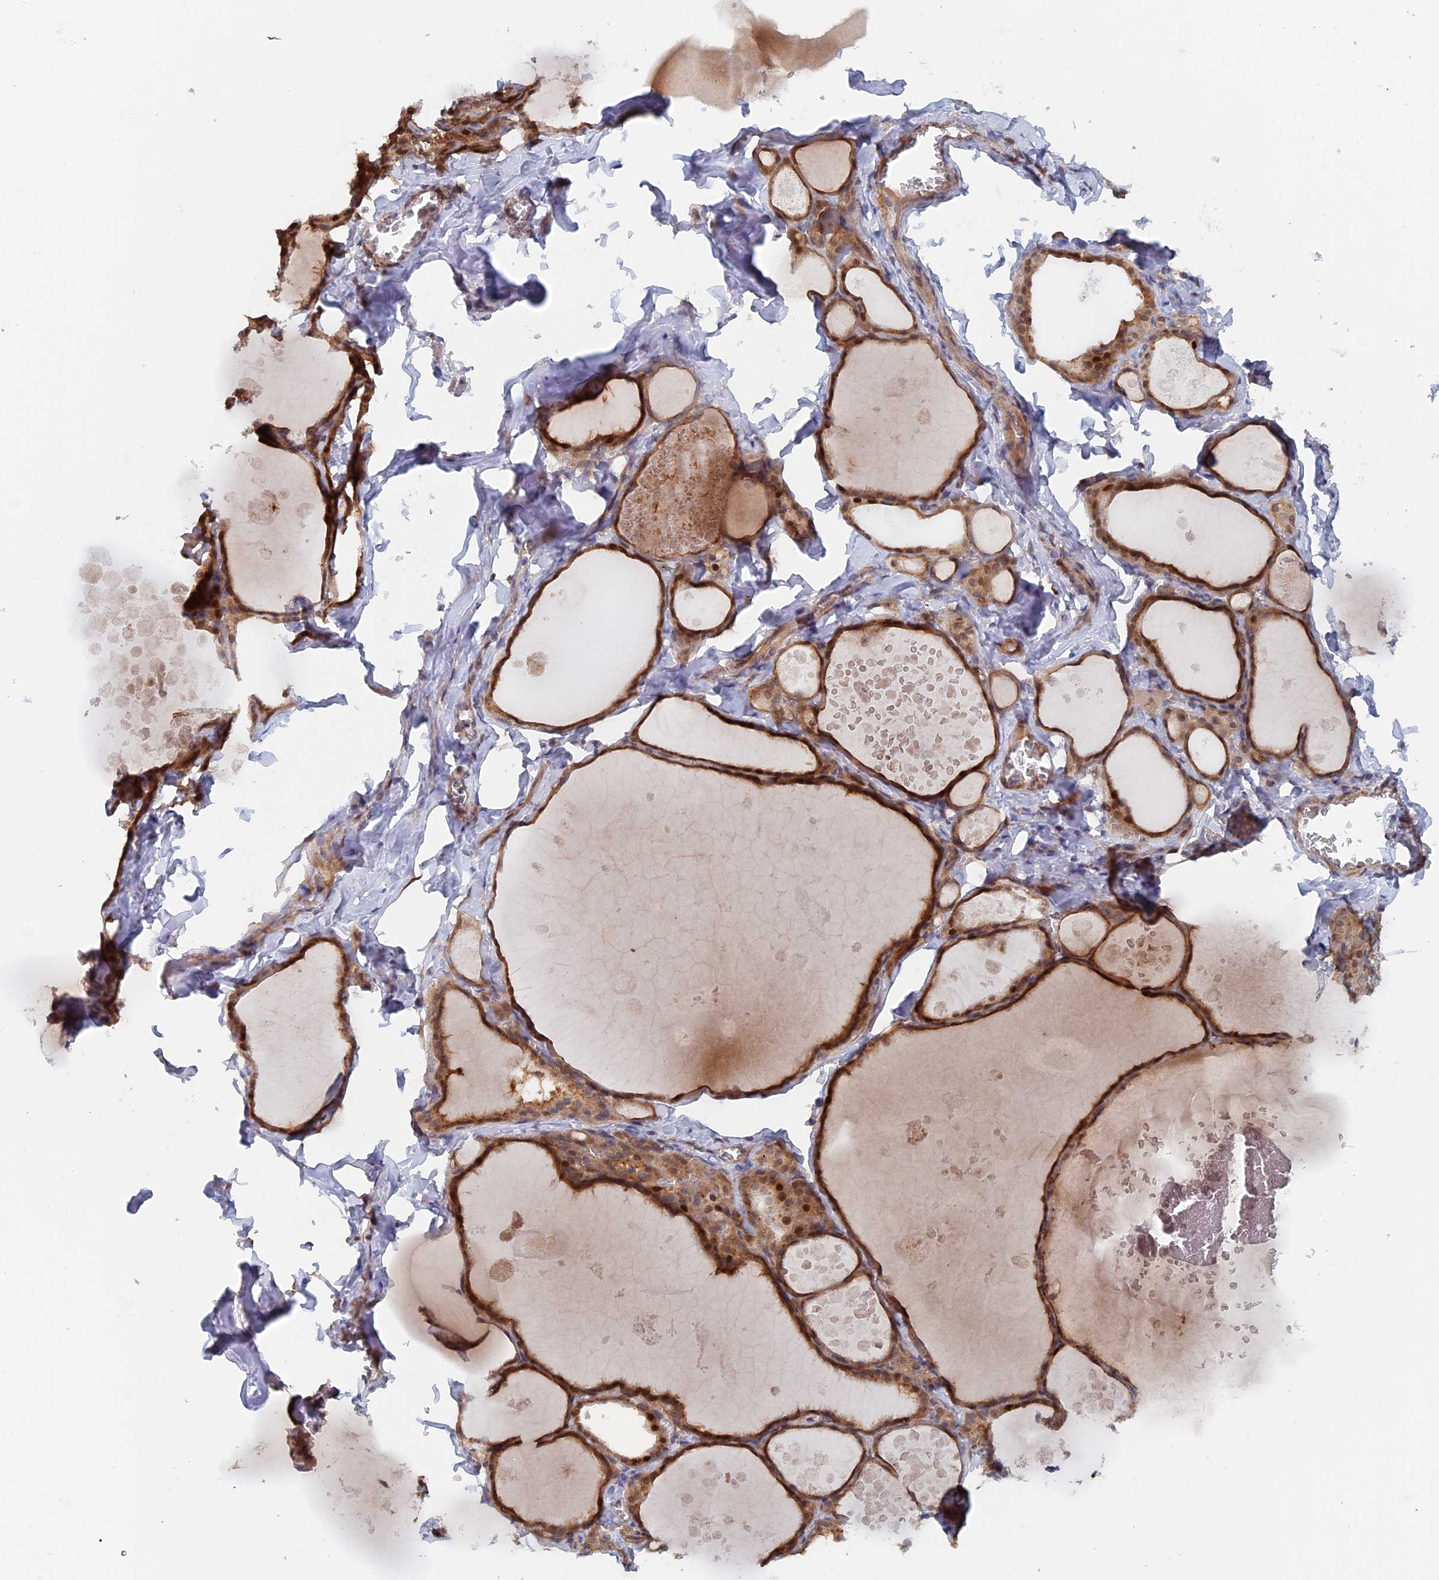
{"staining": {"intensity": "moderate", "quantity": ">75%", "location": "cytoplasmic/membranous,nuclear"}, "tissue": "thyroid gland", "cell_type": "Glandular cells", "image_type": "normal", "snomed": [{"axis": "morphology", "description": "Normal tissue, NOS"}, {"axis": "topography", "description": "Thyroid gland"}], "caption": "The micrograph reveals immunohistochemical staining of benign thyroid gland. There is moderate cytoplasmic/membranous,nuclear staining is appreciated in about >75% of glandular cells. (Stains: DAB (3,3'-diaminobenzidine) in brown, nuclei in blue, Microscopy: brightfield microscopy at high magnification).", "gene": "ELOVL6", "patient": {"sex": "male", "age": 56}}